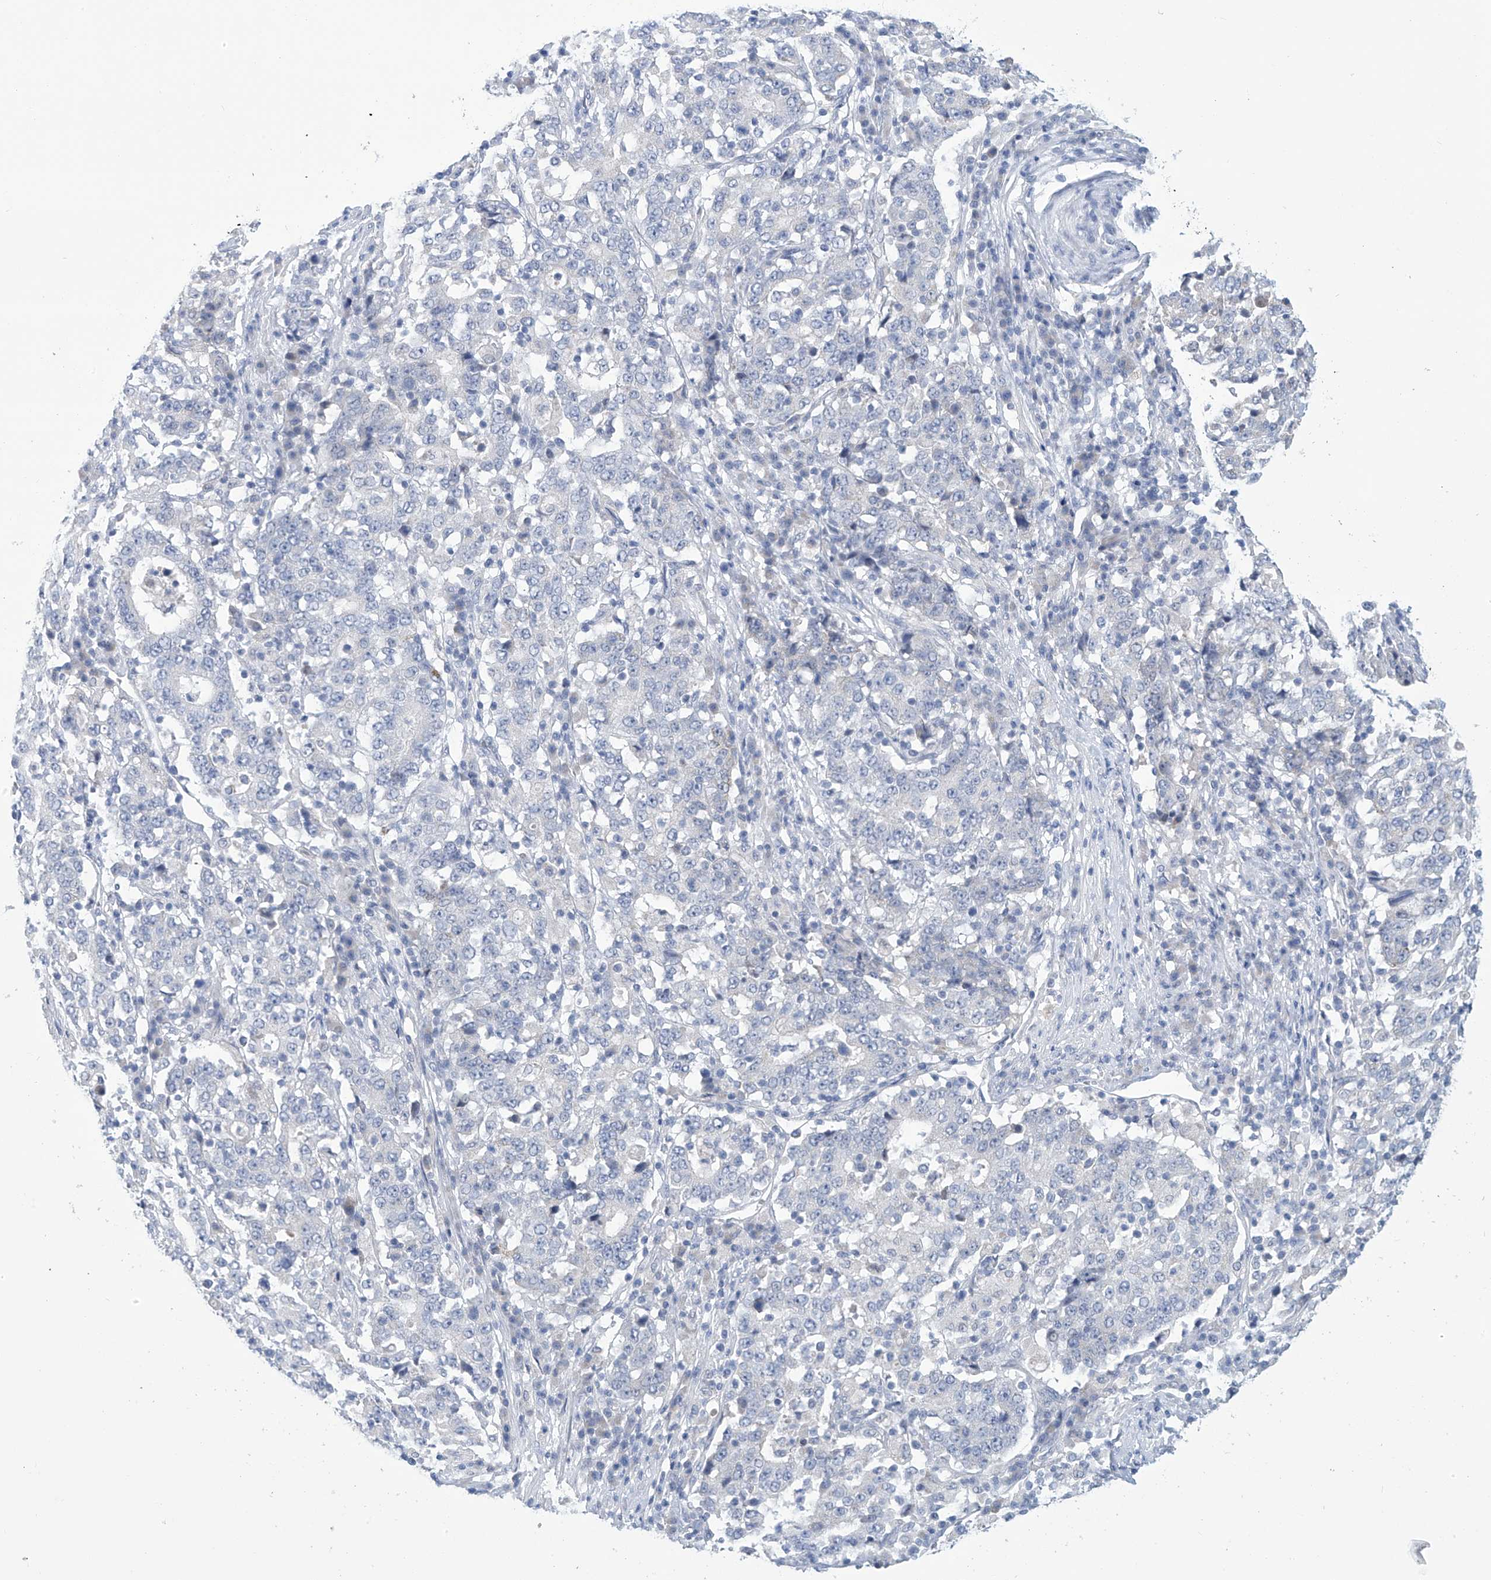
{"staining": {"intensity": "negative", "quantity": "none", "location": "none"}, "tissue": "stomach cancer", "cell_type": "Tumor cells", "image_type": "cancer", "snomed": [{"axis": "morphology", "description": "Adenocarcinoma, NOS"}, {"axis": "topography", "description": "Stomach"}], "caption": "Immunohistochemistry micrograph of stomach cancer (adenocarcinoma) stained for a protein (brown), which displays no staining in tumor cells.", "gene": "IBA57", "patient": {"sex": "male", "age": 59}}